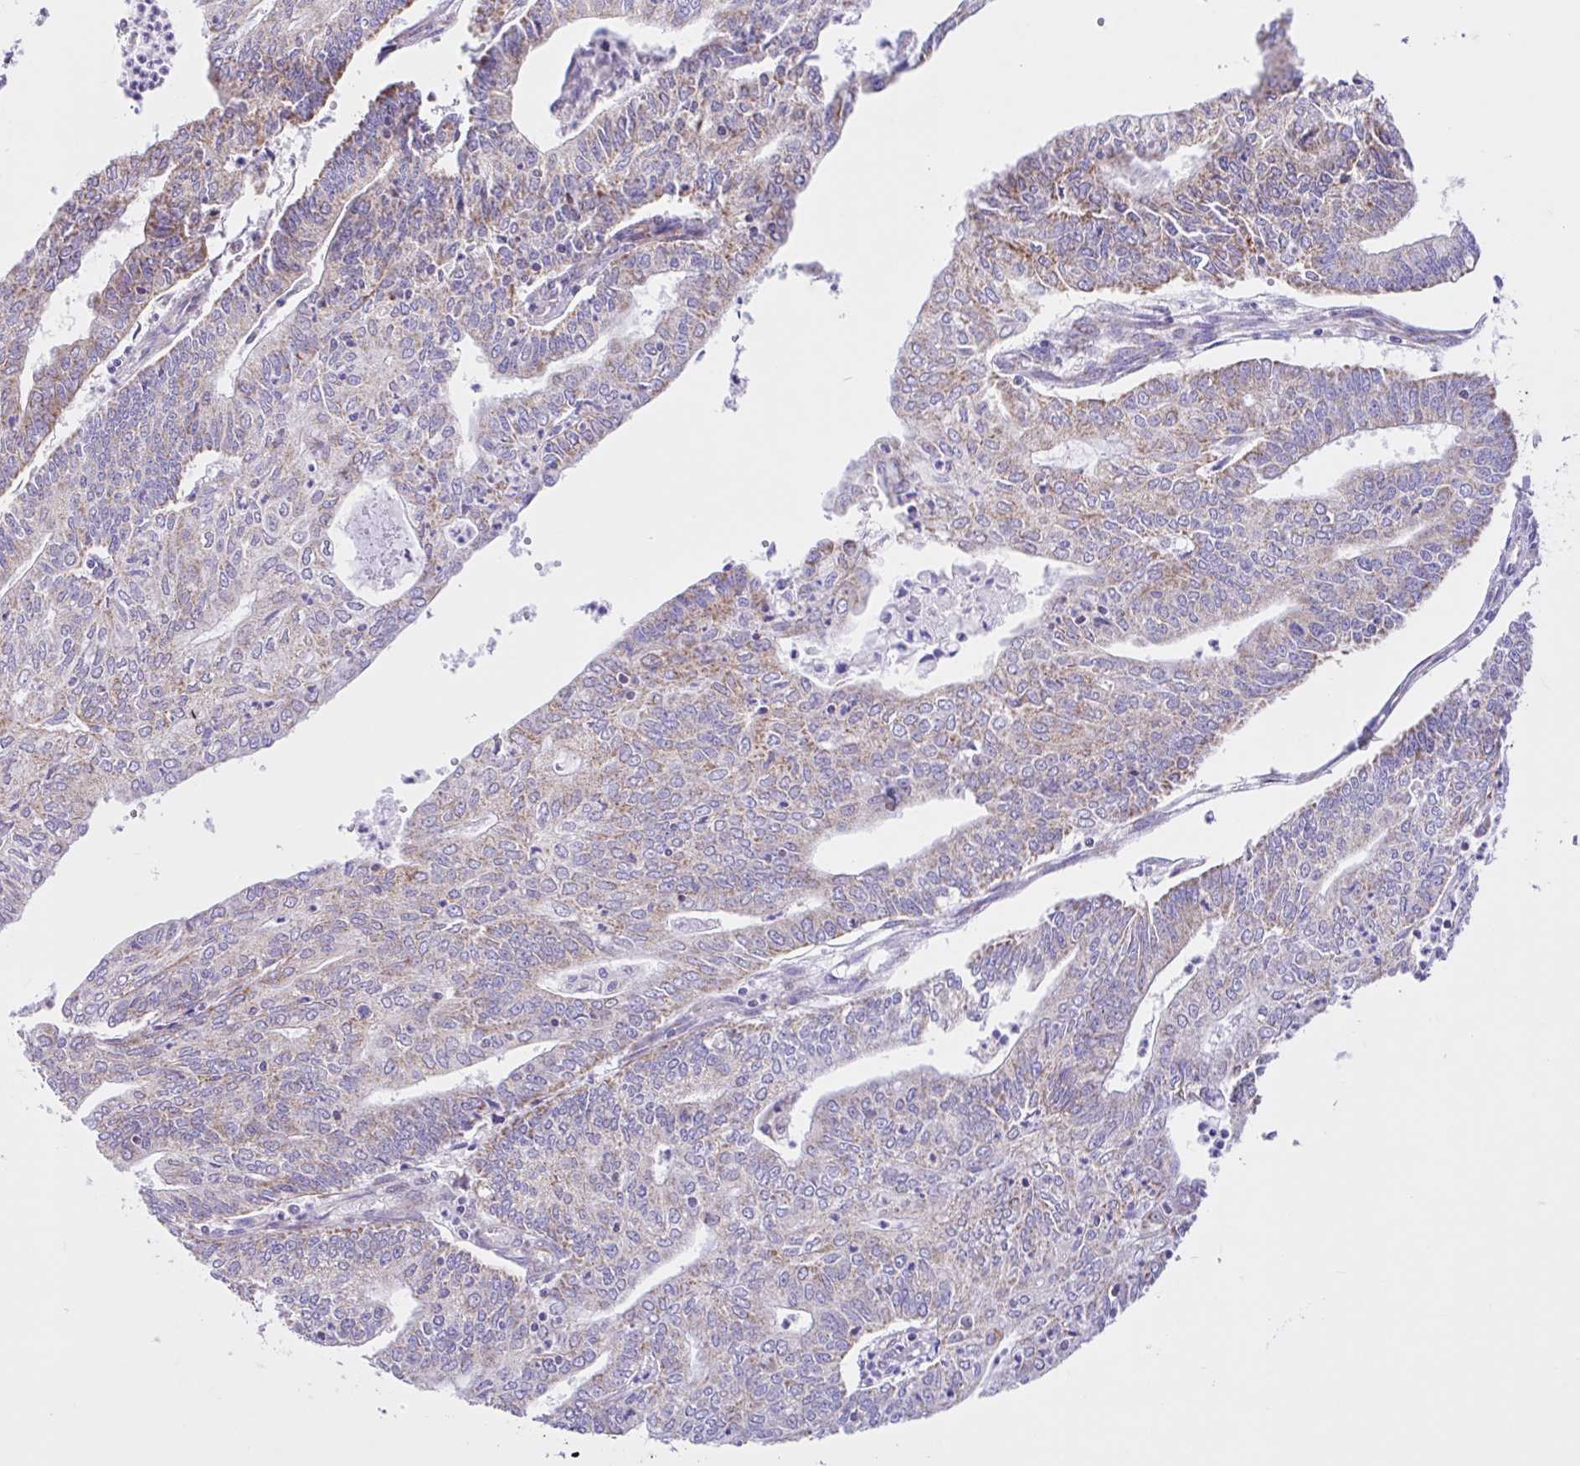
{"staining": {"intensity": "weak", "quantity": "25%-75%", "location": "cytoplasmic/membranous"}, "tissue": "endometrial cancer", "cell_type": "Tumor cells", "image_type": "cancer", "snomed": [{"axis": "morphology", "description": "Adenocarcinoma, NOS"}, {"axis": "topography", "description": "Endometrium"}], "caption": "Immunohistochemistry micrograph of human endometrial cancer (adenocarcinoma) stained for a protein (brown), which displays low levels of weak cytoplasmic/membranous positivity in about 25%-75% of tumor cells.", "gene": "NDUFS2", "patient": {"sex": "female", "age": 61}}